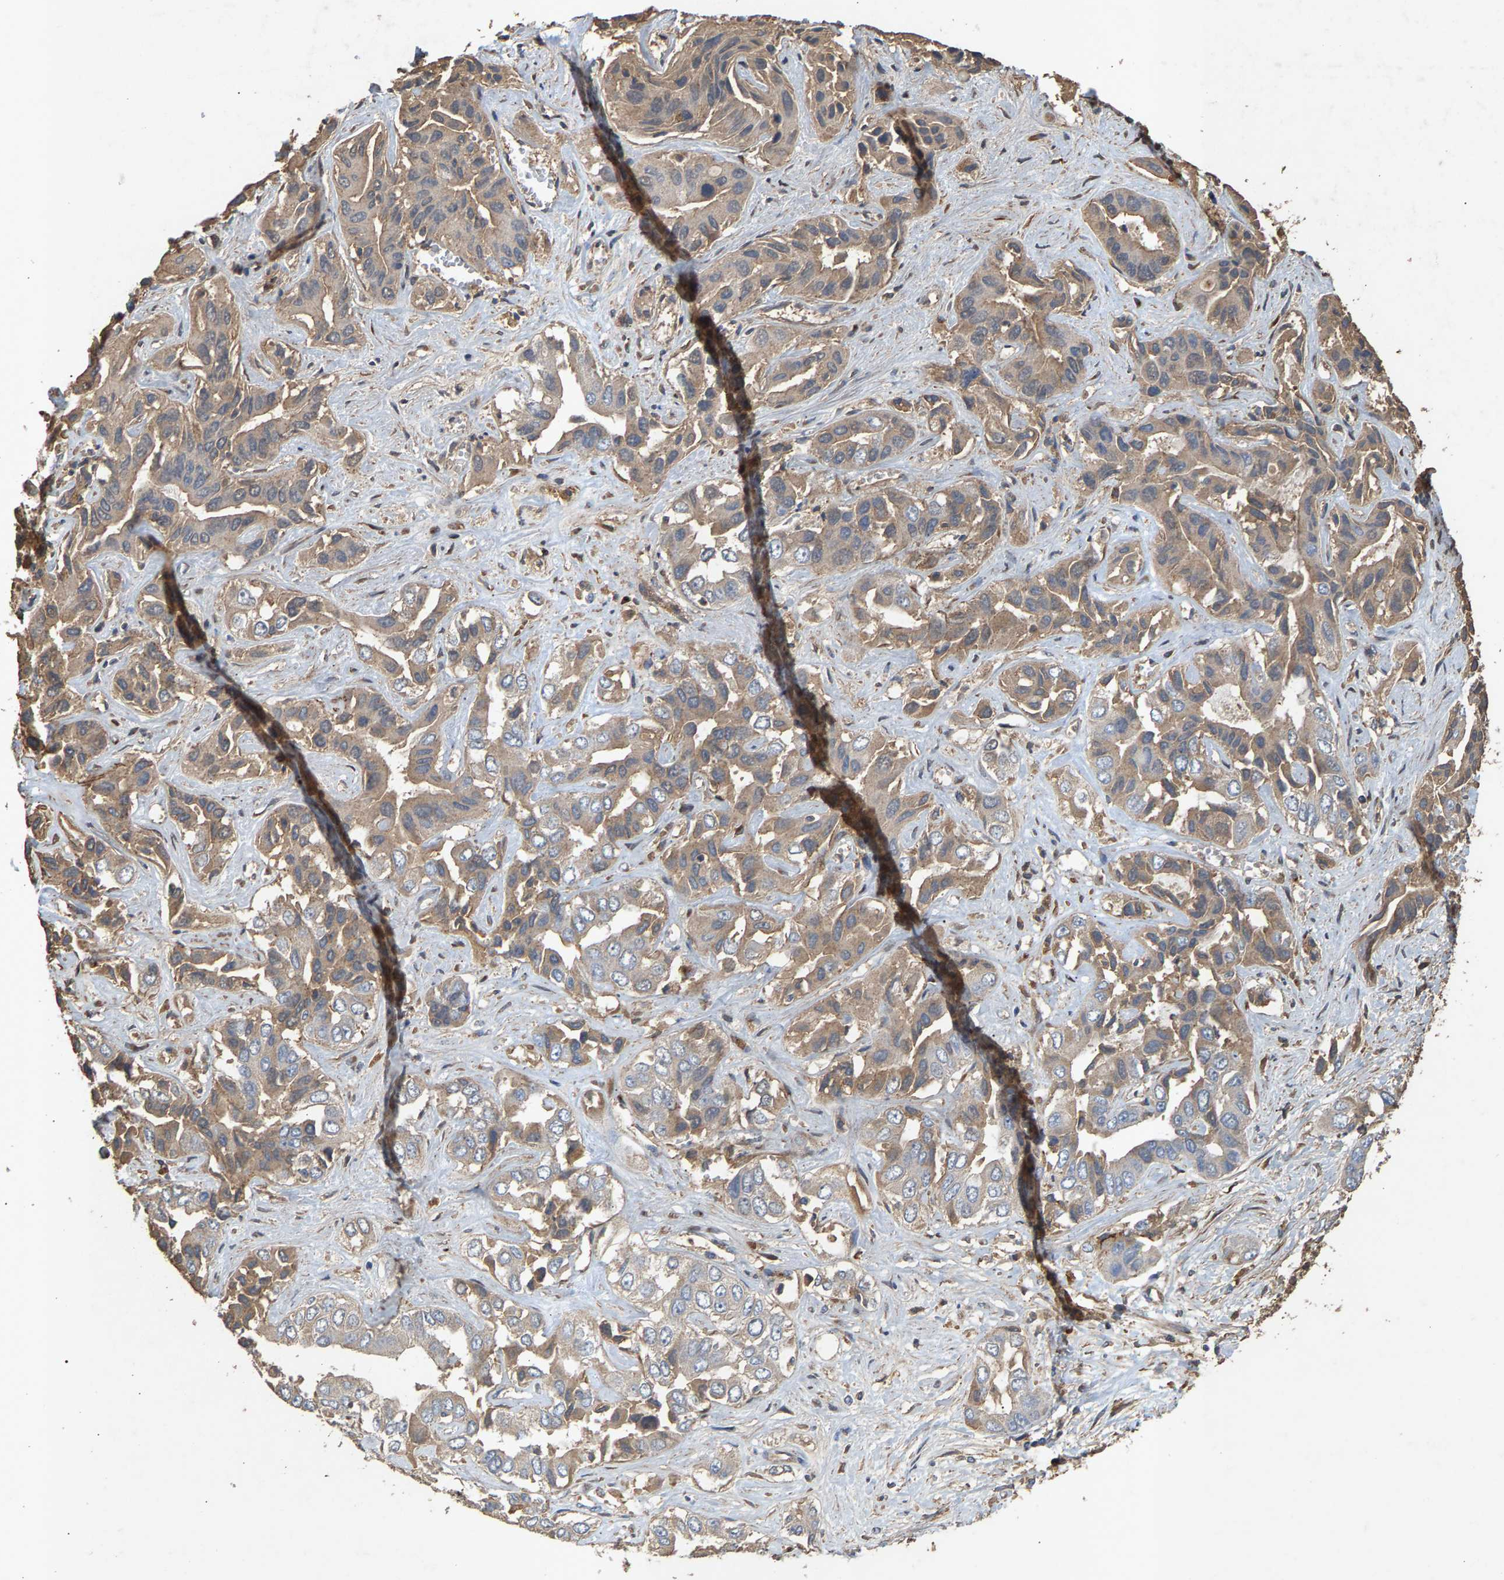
{"staining": {"intensity": "weak", "quantity": ">75%", "location": "cytoplasmic/membranous"}, "tissue": "liver cancer", "cell_type": "Tumor cells", "image_type": "cancer", "snomed": [{"axis": "morphology", "description": "Cholangiocarcinoma"}, {"axis": "topography", "description": "Liver"}], "caption": "Weak cytoplasmic/membranous positivity for a protein is identified in about >75% of tumor cells of liver cholangiocarcinoma using immunohistochemistry (IHC).", "gene": "HTRA3", "patient": {"sex": "female", "age": 52}}